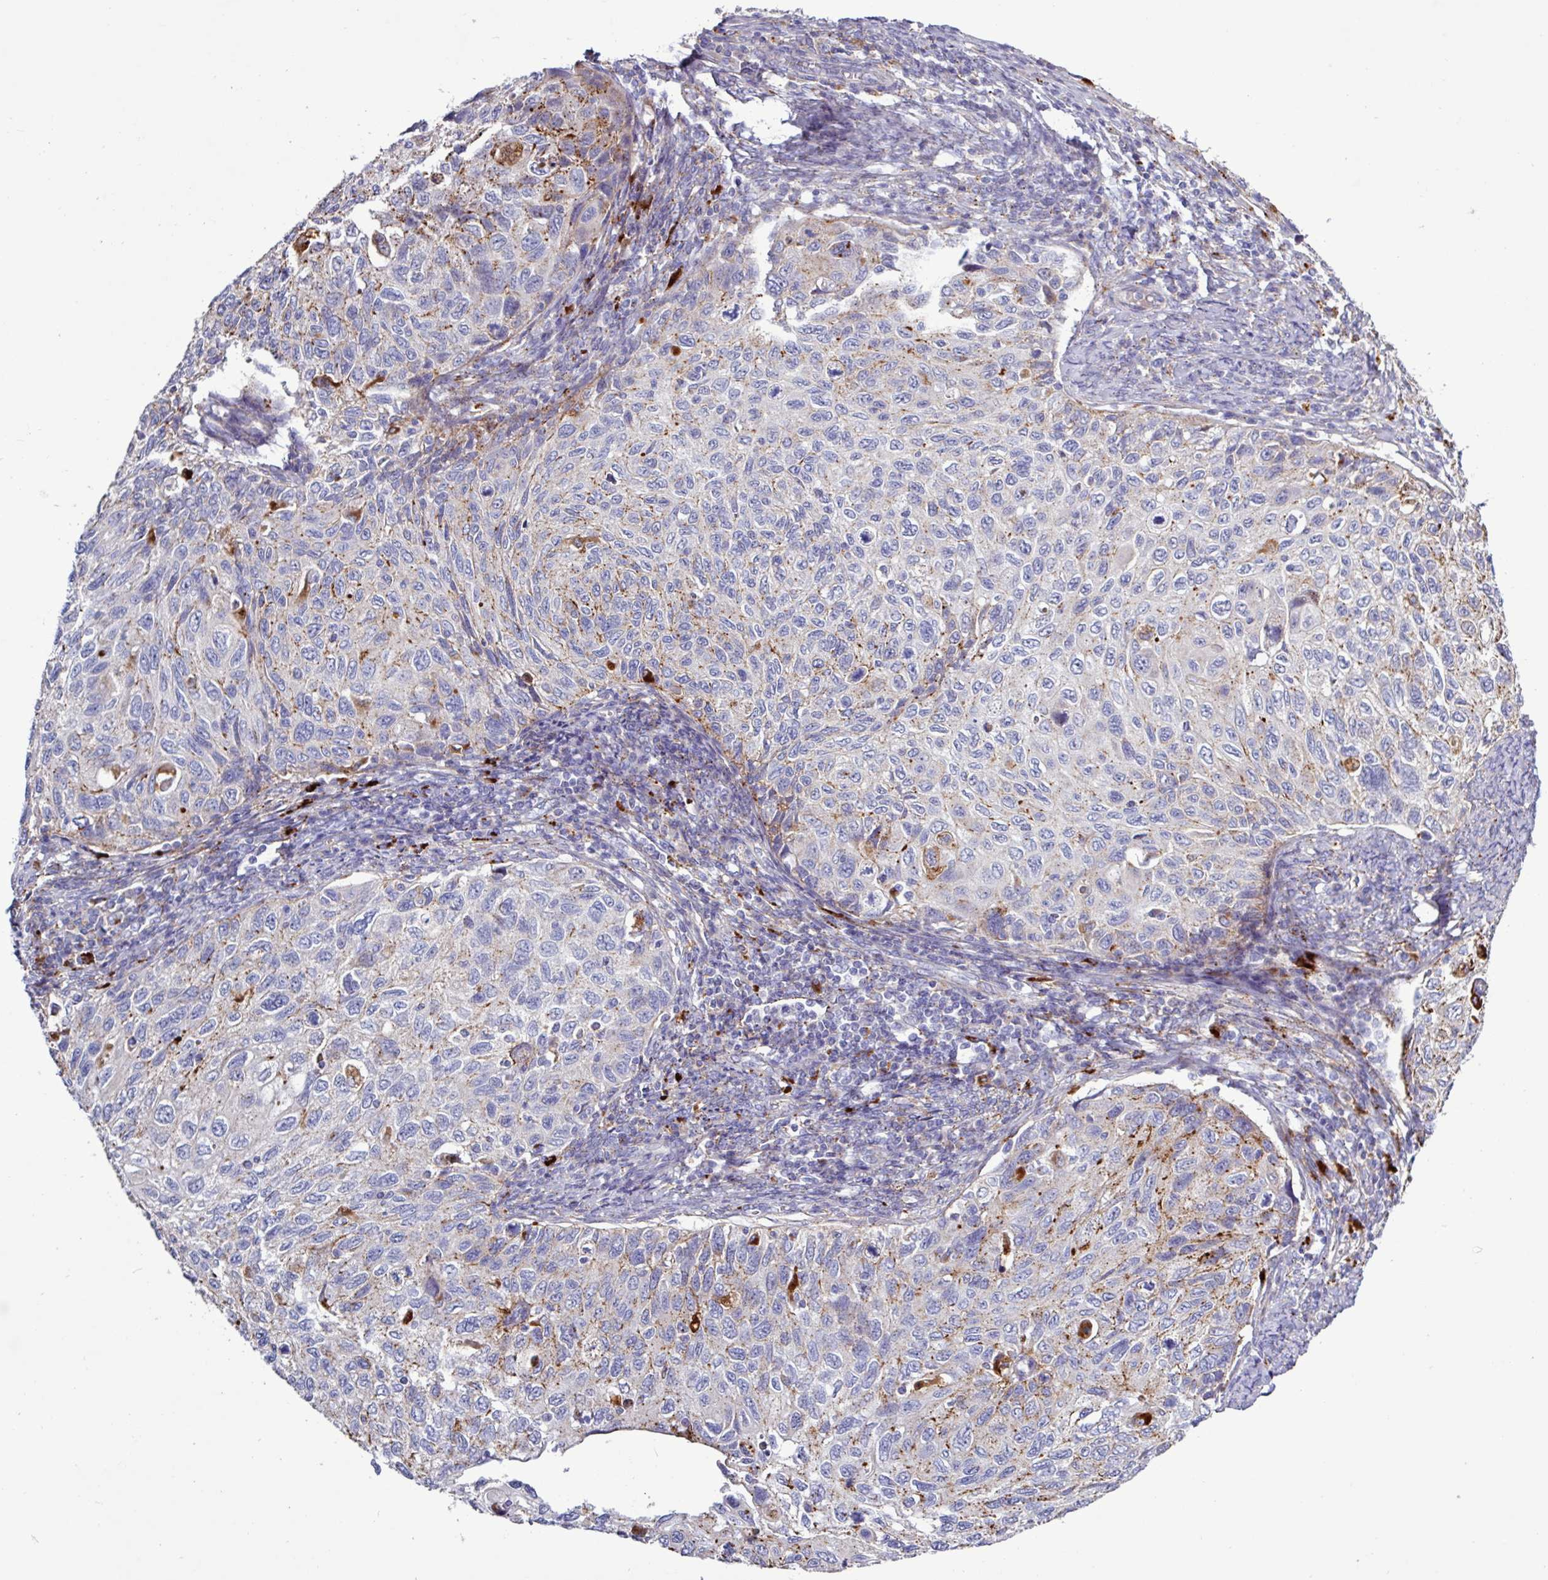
{"staining": {"intensity": "moderate", "quantity": "<25%", "location": "cytoplasmic/membranous"}, "tissue": "cervical cancer", "cell_type": "Tumor cells", "image_type": "cancer", "snomed": [{"axis": "morphology", "description": "Squamous cell carcinoma, NOS"}, {"axis": "topography", "description": "Cervix"}], "caption": "Human cervical squamous cell carcinoma stained with a brown dye reveals moderate cytoplasmic/membranous positive positivity in approximately <25% of tumor cells.", "gene": "AMIGO2", "patient": {"sex": "female", "age": 70}}